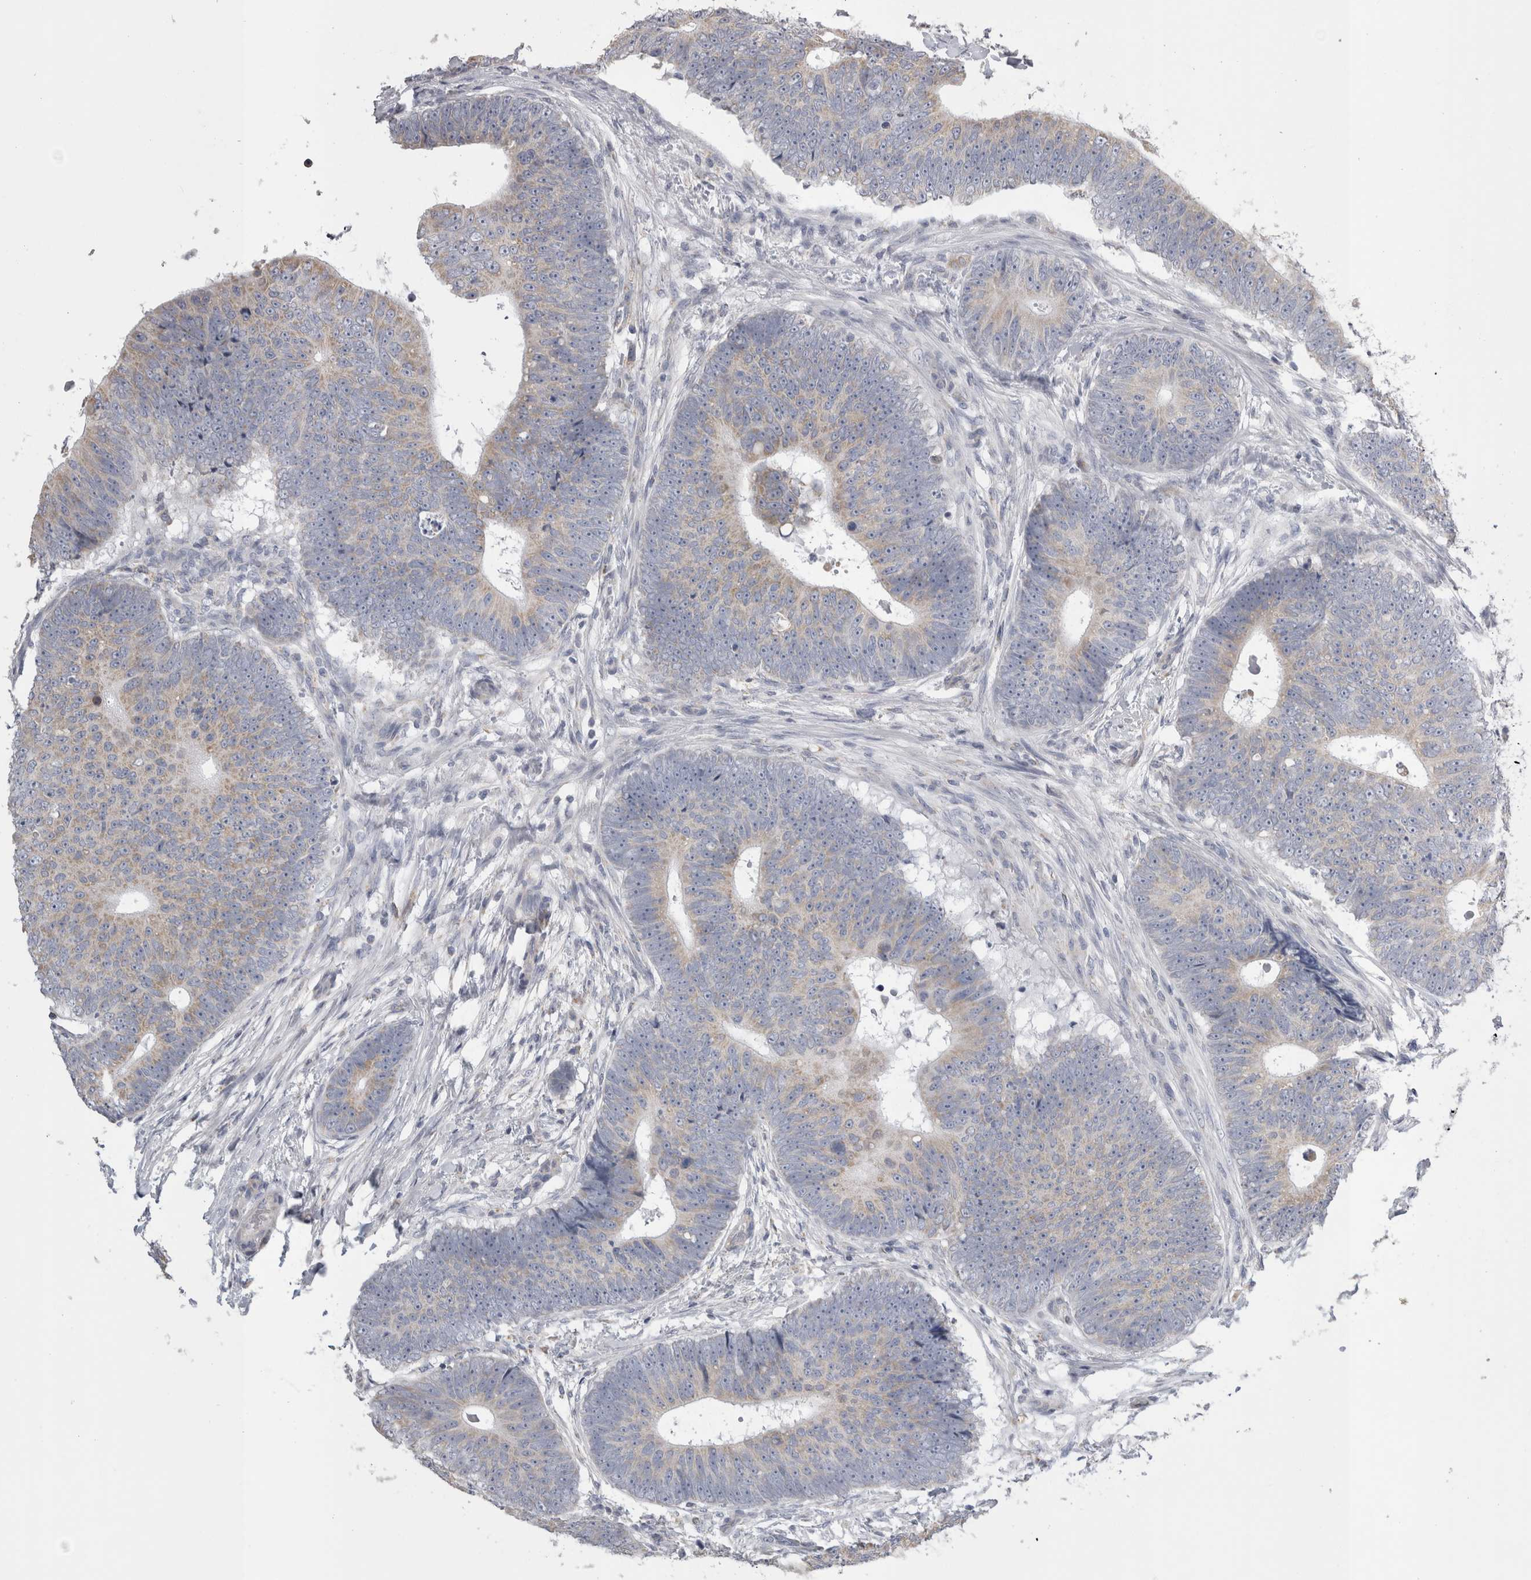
{"staining": {"intensity": "weak", "quantity": "<25%", "location": "cytoplasmic/membranous"}, "tissue": "colorectal cancer", "cell_type": "Tumor cells", "image_type": "cancer", "snomed": [{"axis": "morphology", "description": "Adenocarcinoma, NOS"}, {"axis": "topography", "description": "Colon"}], "caption": "IHC histopathology image of neoplastic tissue: human colorectal cancer stained with DAB displays no significant protein expression in tumor cells.", "gene": "DHRS4", "patient": {"sex": "male", "age": 56}}